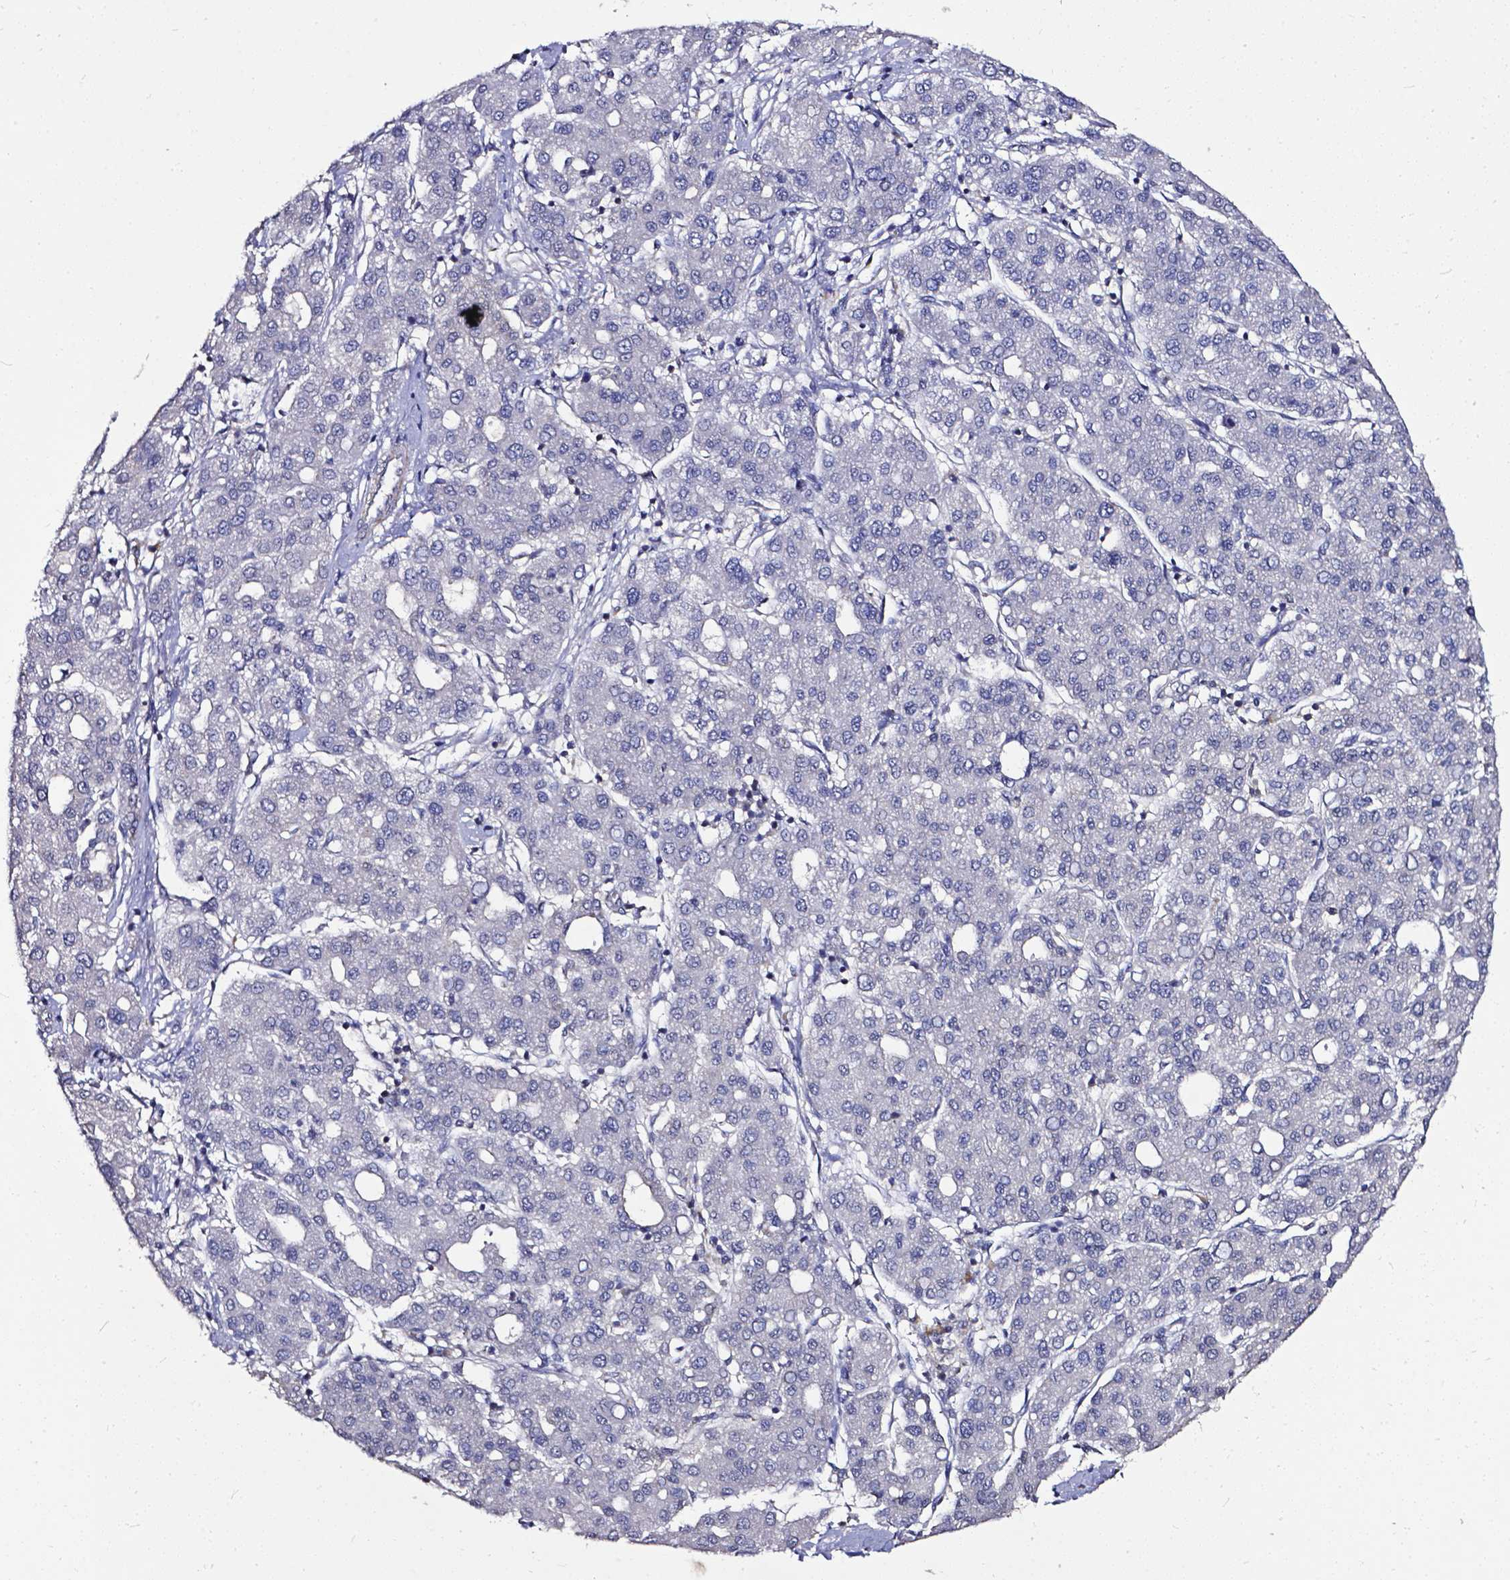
{"staining": {"intensity": "negative", "quantity": "none", "location": "none"}, "tissue": "liver cancer", "cell_type": "Tumor cells", "image_type": "cancer", "snomed": [{"axis": "morphology", "description": "Carcinoma, Hepatocellular, NOS"}, {"axis": "topography", "description": "Liver"}], "caption": "DAB immunohistochemical staining of liver cancer displays no significant expression in tumor cells. (Stains: DAB (3,3'-diaminobenzidine) immunohistochemistry with hematoxylin counter stain, Microscopy: brightfield microscopy at high magnification).", "gene": "OTUB1", "patient": {"sex": "male", "age": 65}}